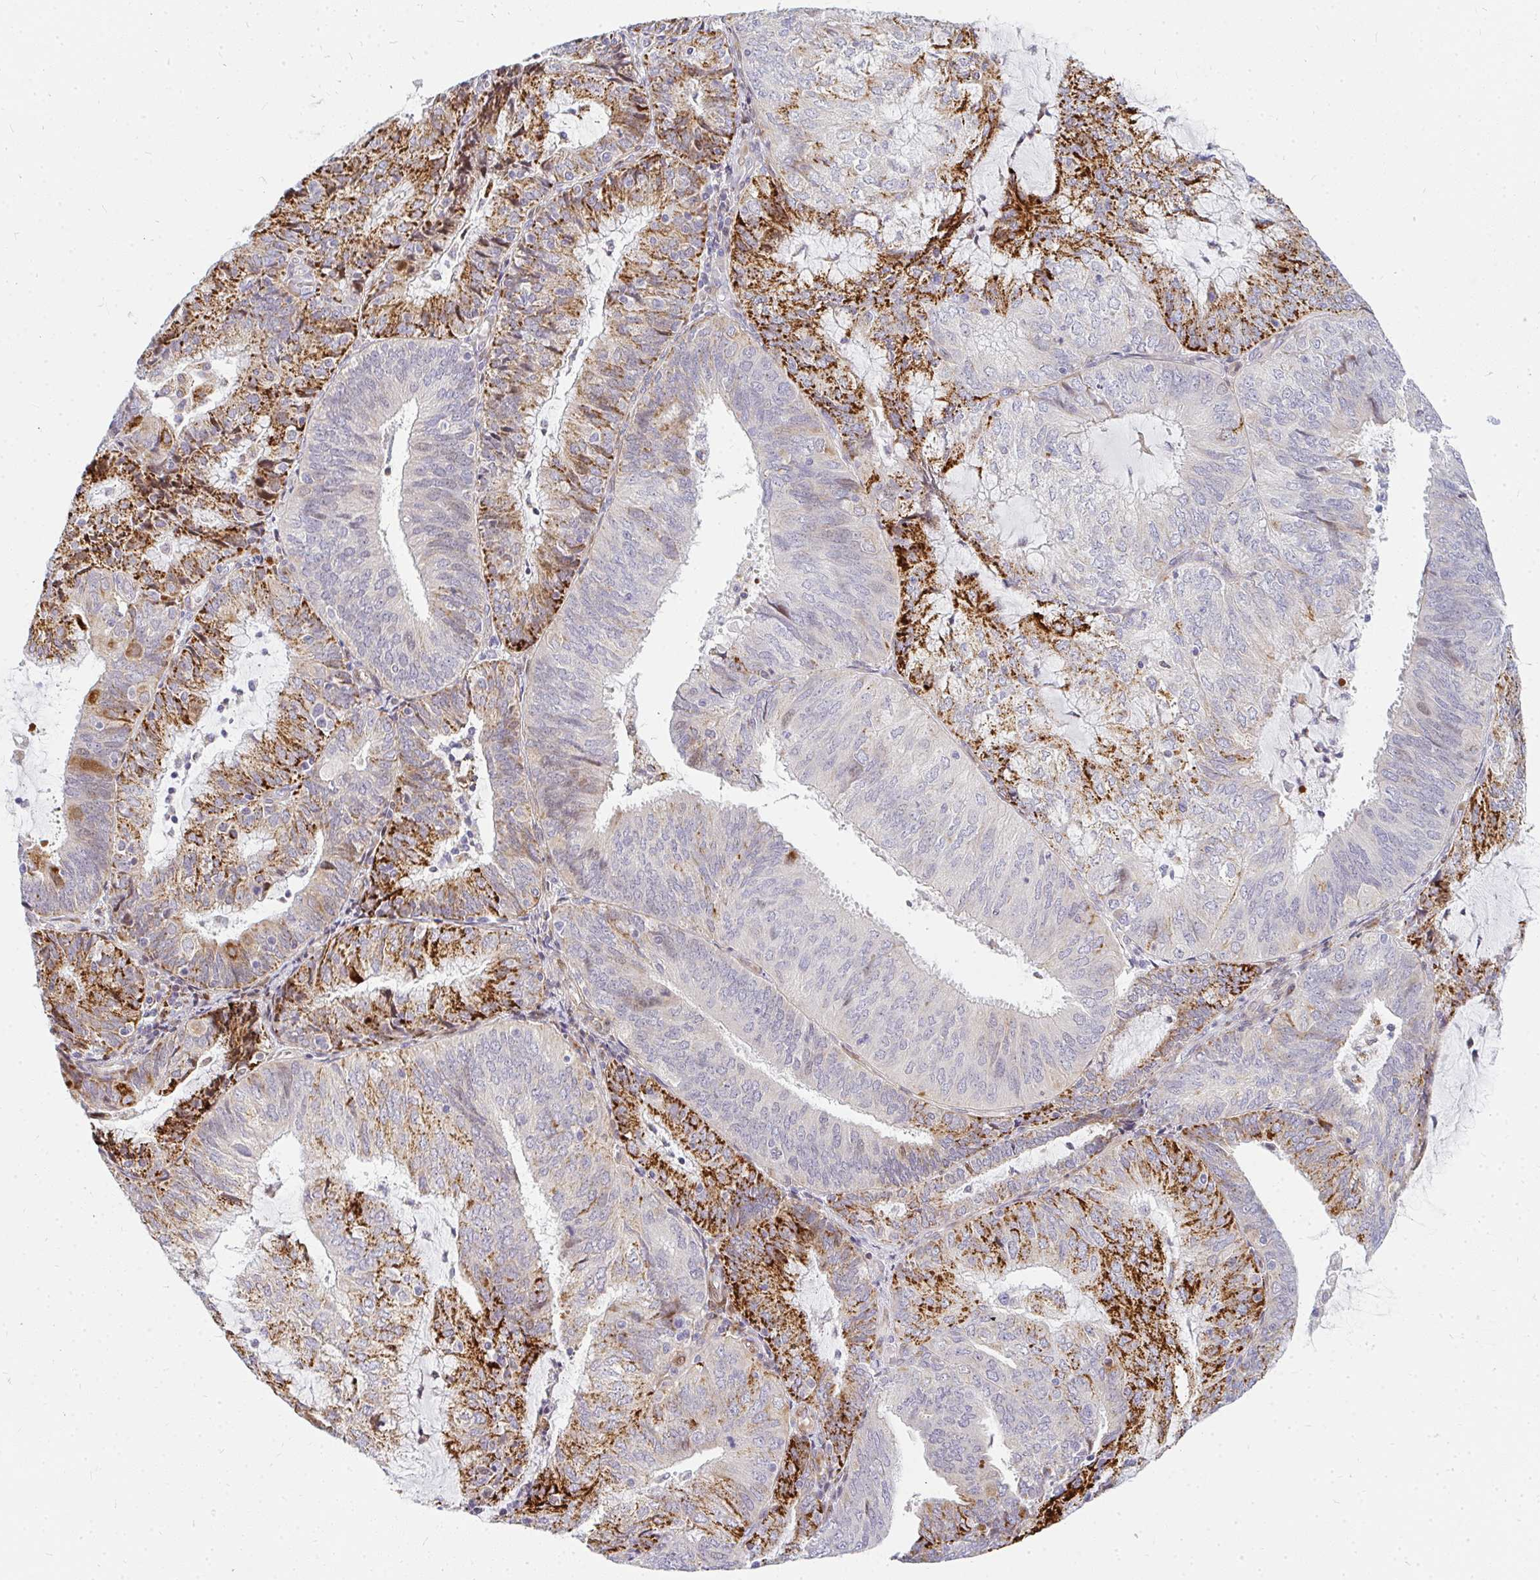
{"staining": {"intensity": "strong", "quantity": "25%-75%", "location": "cytoplasmic/membranous"}, "tissue": "endometrial cancer", "cell_type": "Tumor cells", "image_type": "cancer", "snomed": [{"axis": "morphology", "description": "Adenocarcinoma, NOS"}, {"axis": "topography", "description": "Endometrium"}], "caption": "Immunohistochemical staining of endometrial cancer demonstrates strong cytoplasmic/membranous protein expression in about 25%-75% of tumor cells.", "gene": "PLA2G5", "patient": {"sex": "female", "age": 81}}